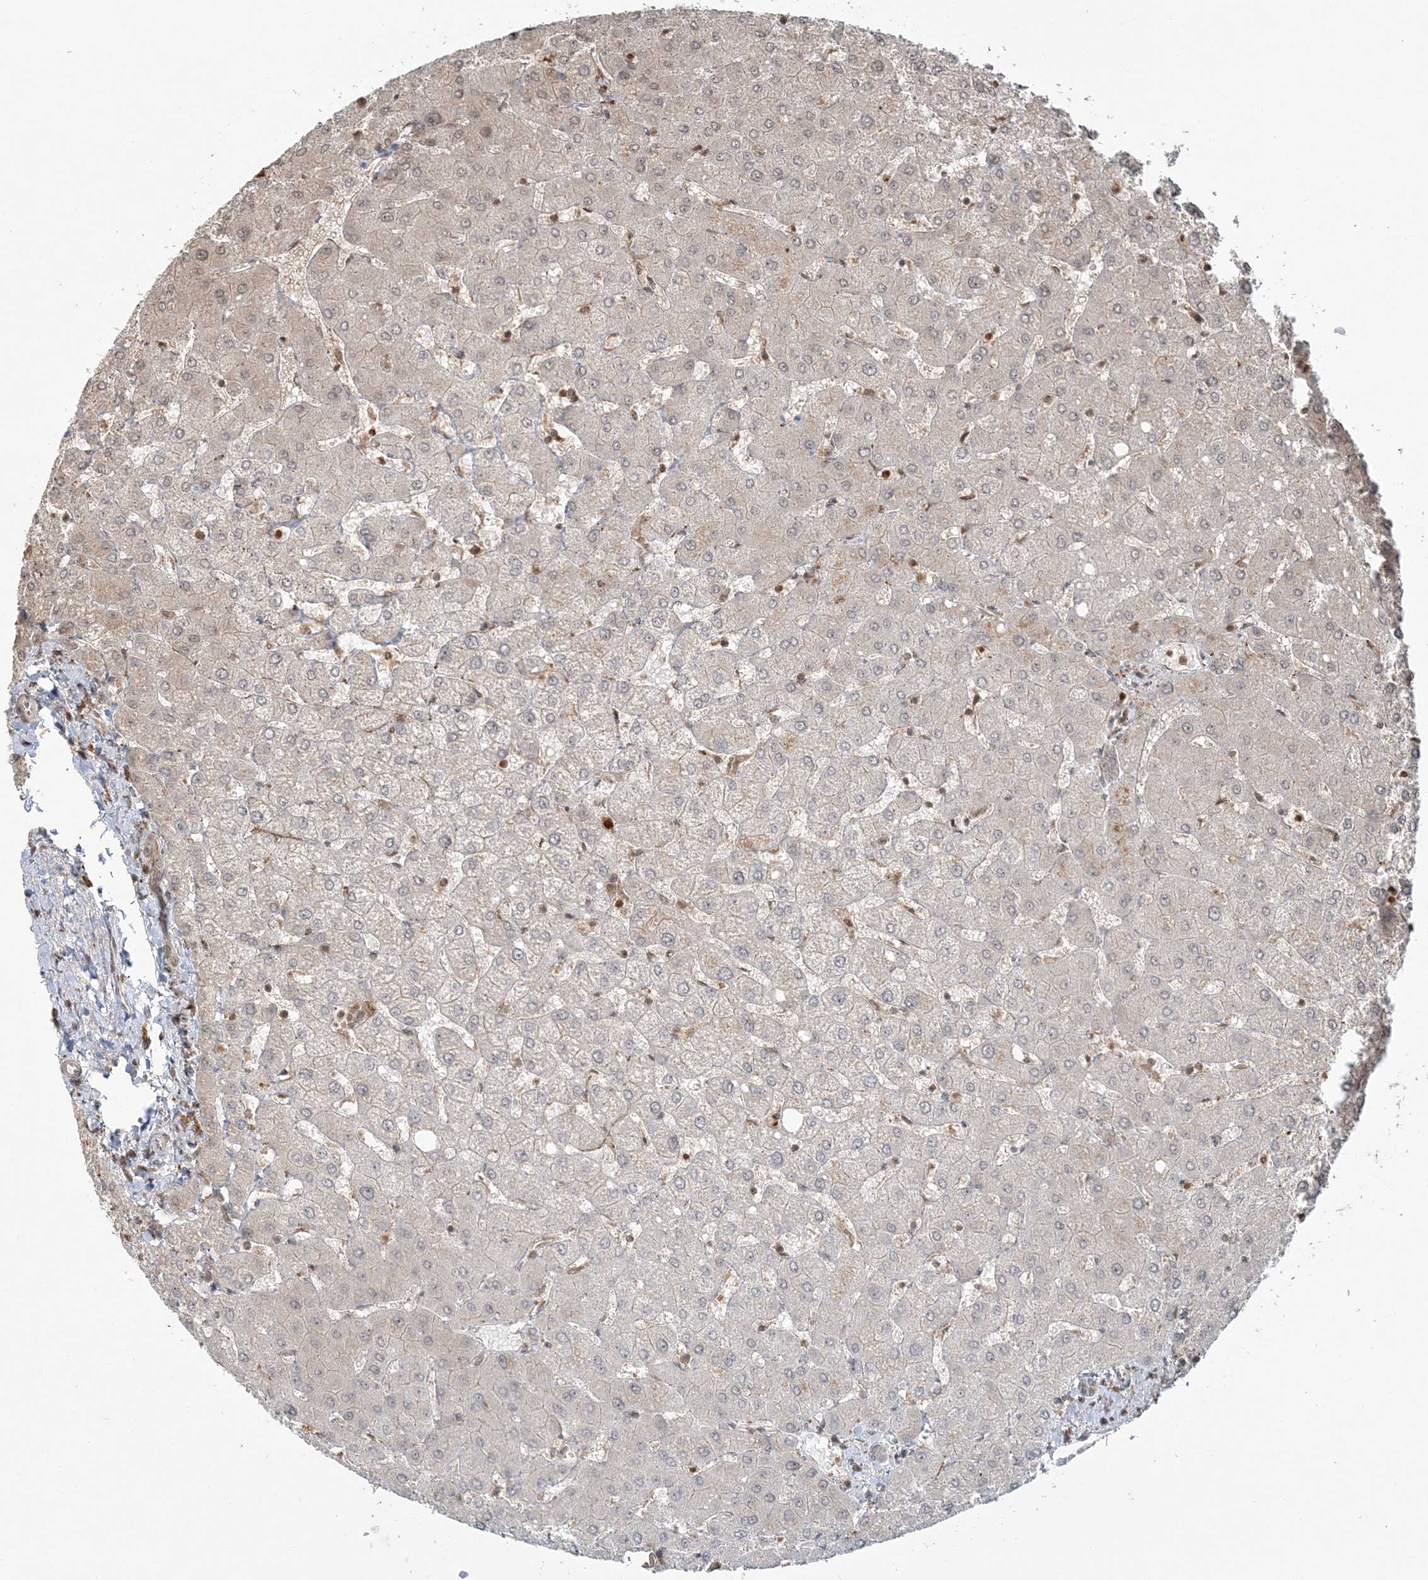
{"staining": {"intensity": "negative", "quantity": "none", "location": "none"}, "tissue": "liver", "cell_type": "Cholangiocytes", "image_type": "normal", "snomed": [{"axis": "morphology", "description": "Normal tissue, NOS"}, {"axis": "topography", "description": "Liver"}], "caption": "DAB (3,3'-diaminobenzidine) immunohistochemical staining of benign liver reveals no significant positivity in cholangiocytes.", "gene": "CAB39", "patient": {"sex": "female", "age": 54}}